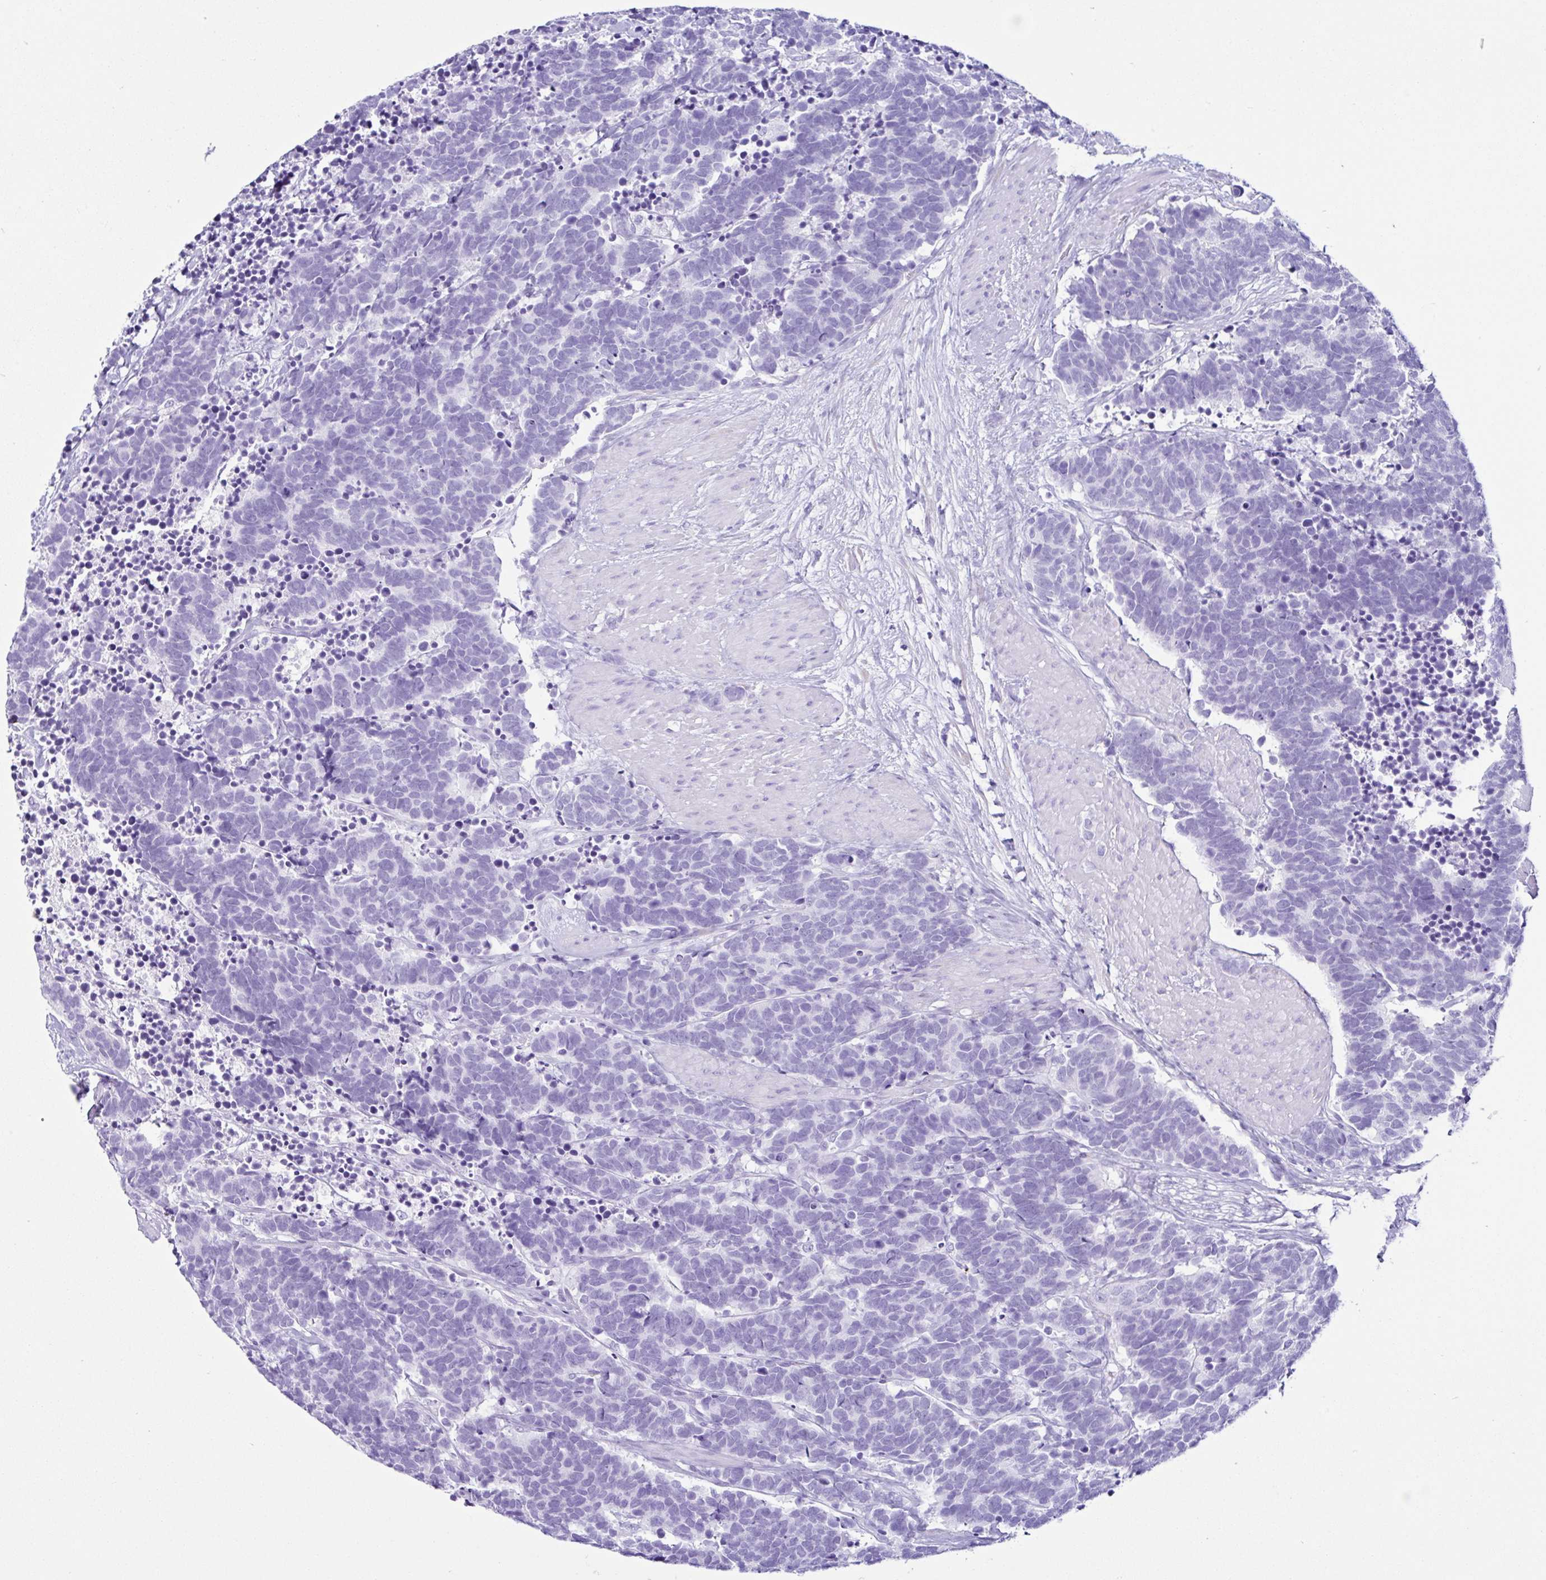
{"staining": {"intensity": "negative", "quantity": "none", "location": "none"}, "tissue": "carcinoid", "cell_type": "Tumor cells", "image_type": "cancer", "snomed": [{"axis": "morphology", "description": "Carcinoma, NOS"}, {"axis": "morphology", "description": "Carcinoid, malignant, NOS"}, {"axis": "topography", "description": "Prostate"}], "caption": "This is an IHC photomicrograph of human carcinoma. There is no expression in tumor cells.", "gene": "PIGF", "patient": {"sex": "male", "age": 57}}